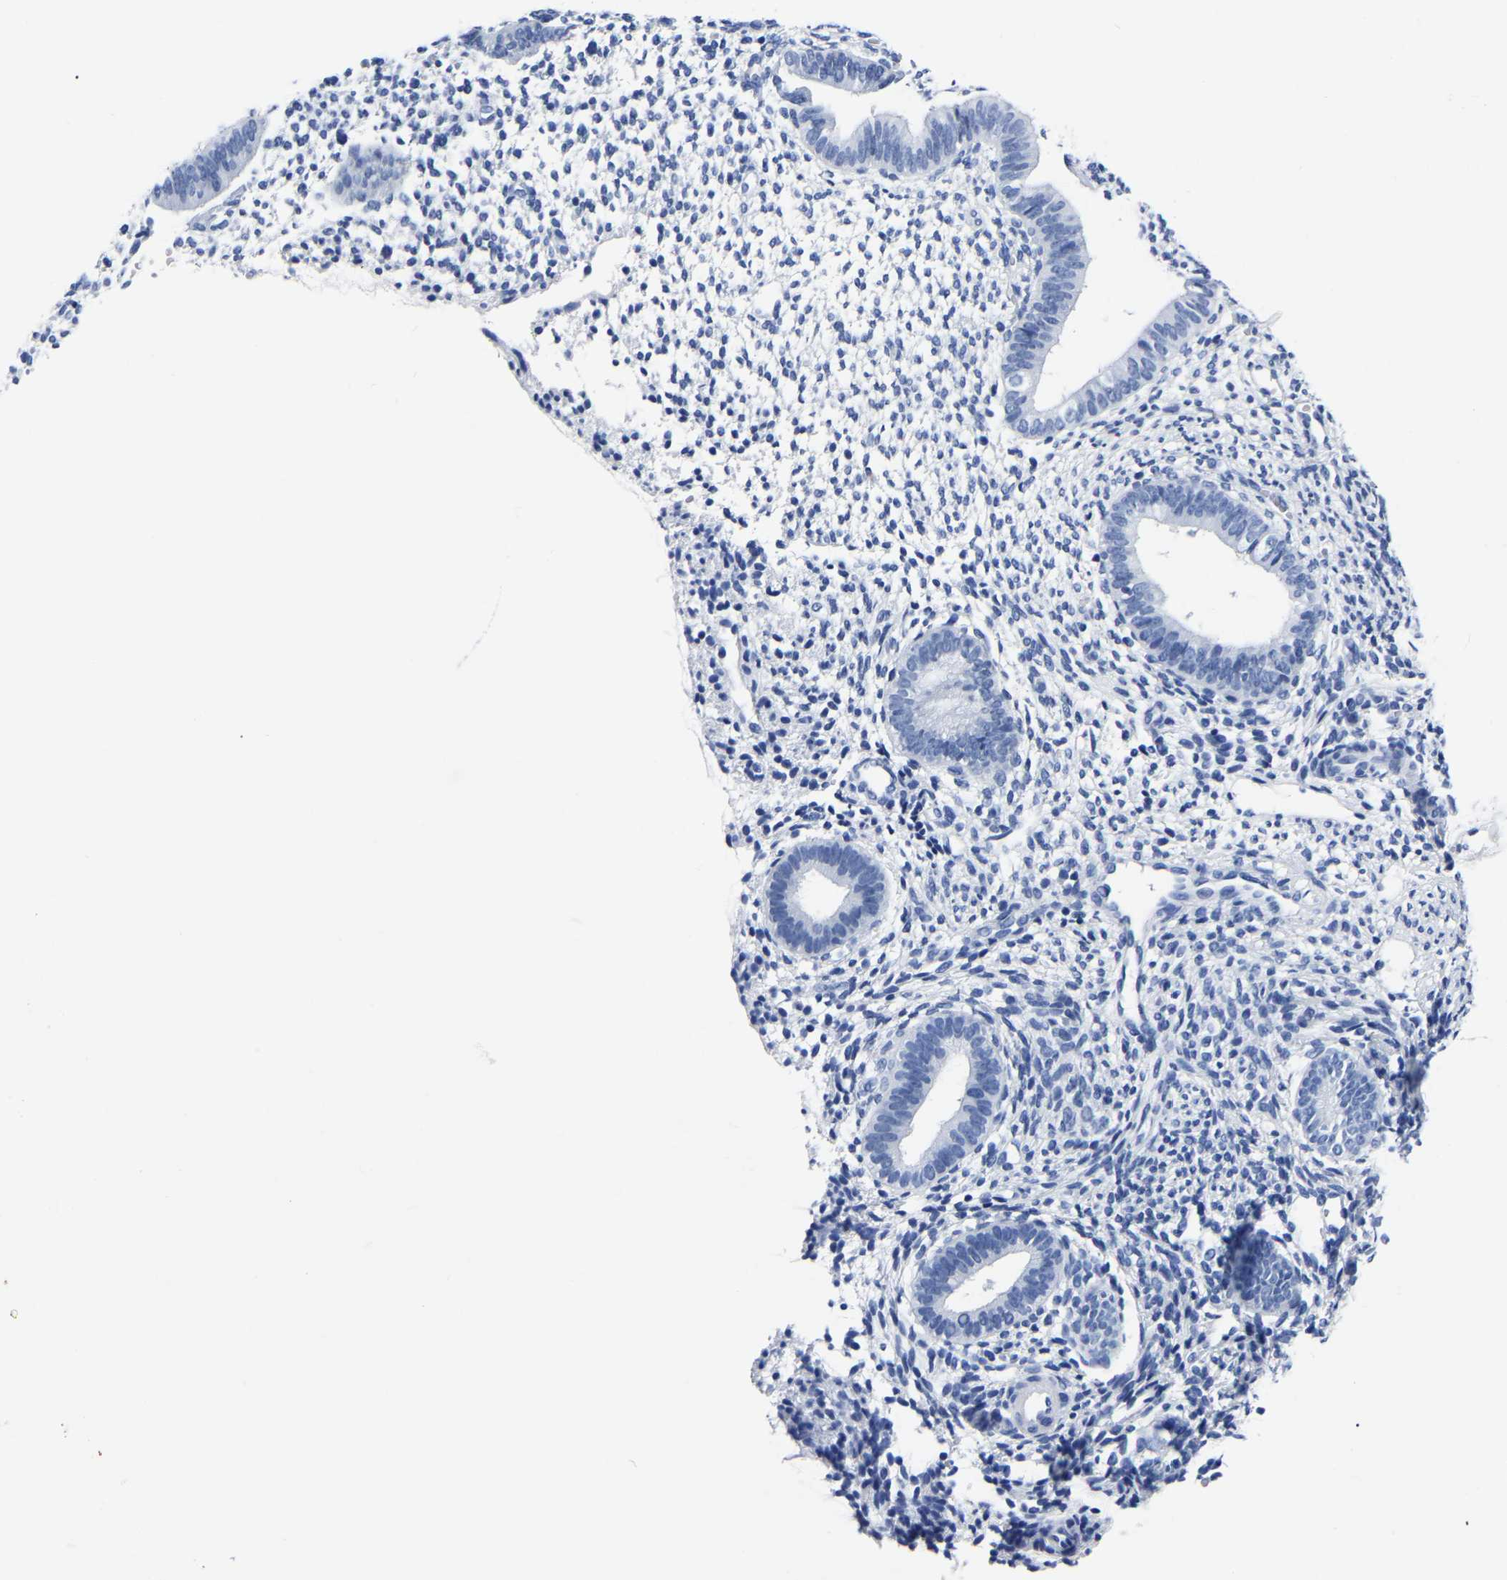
{"staining": {"intensity": "negative", "quantity": "none", "location": "none"}, "tissue": "endometrium", "cell_type": "Cells in endometrial stroma", "image_type": "normal", "snomed": [{"axis": "morphology", "description": "Normal tissue, NOS"}, {"axis": "topography", "description": "Endometrium"}], "caption": "A photomicrograph of endometrium stained for a protein reveals no brown staining in cells in endometrial stroma. (DAB (3,3'-diaminobenzidine) immunohistochemistry (IHC) with hematoxylin counter stain).", "gene": "IMPG2", "patient": {"sex": "female", "age": 46}}